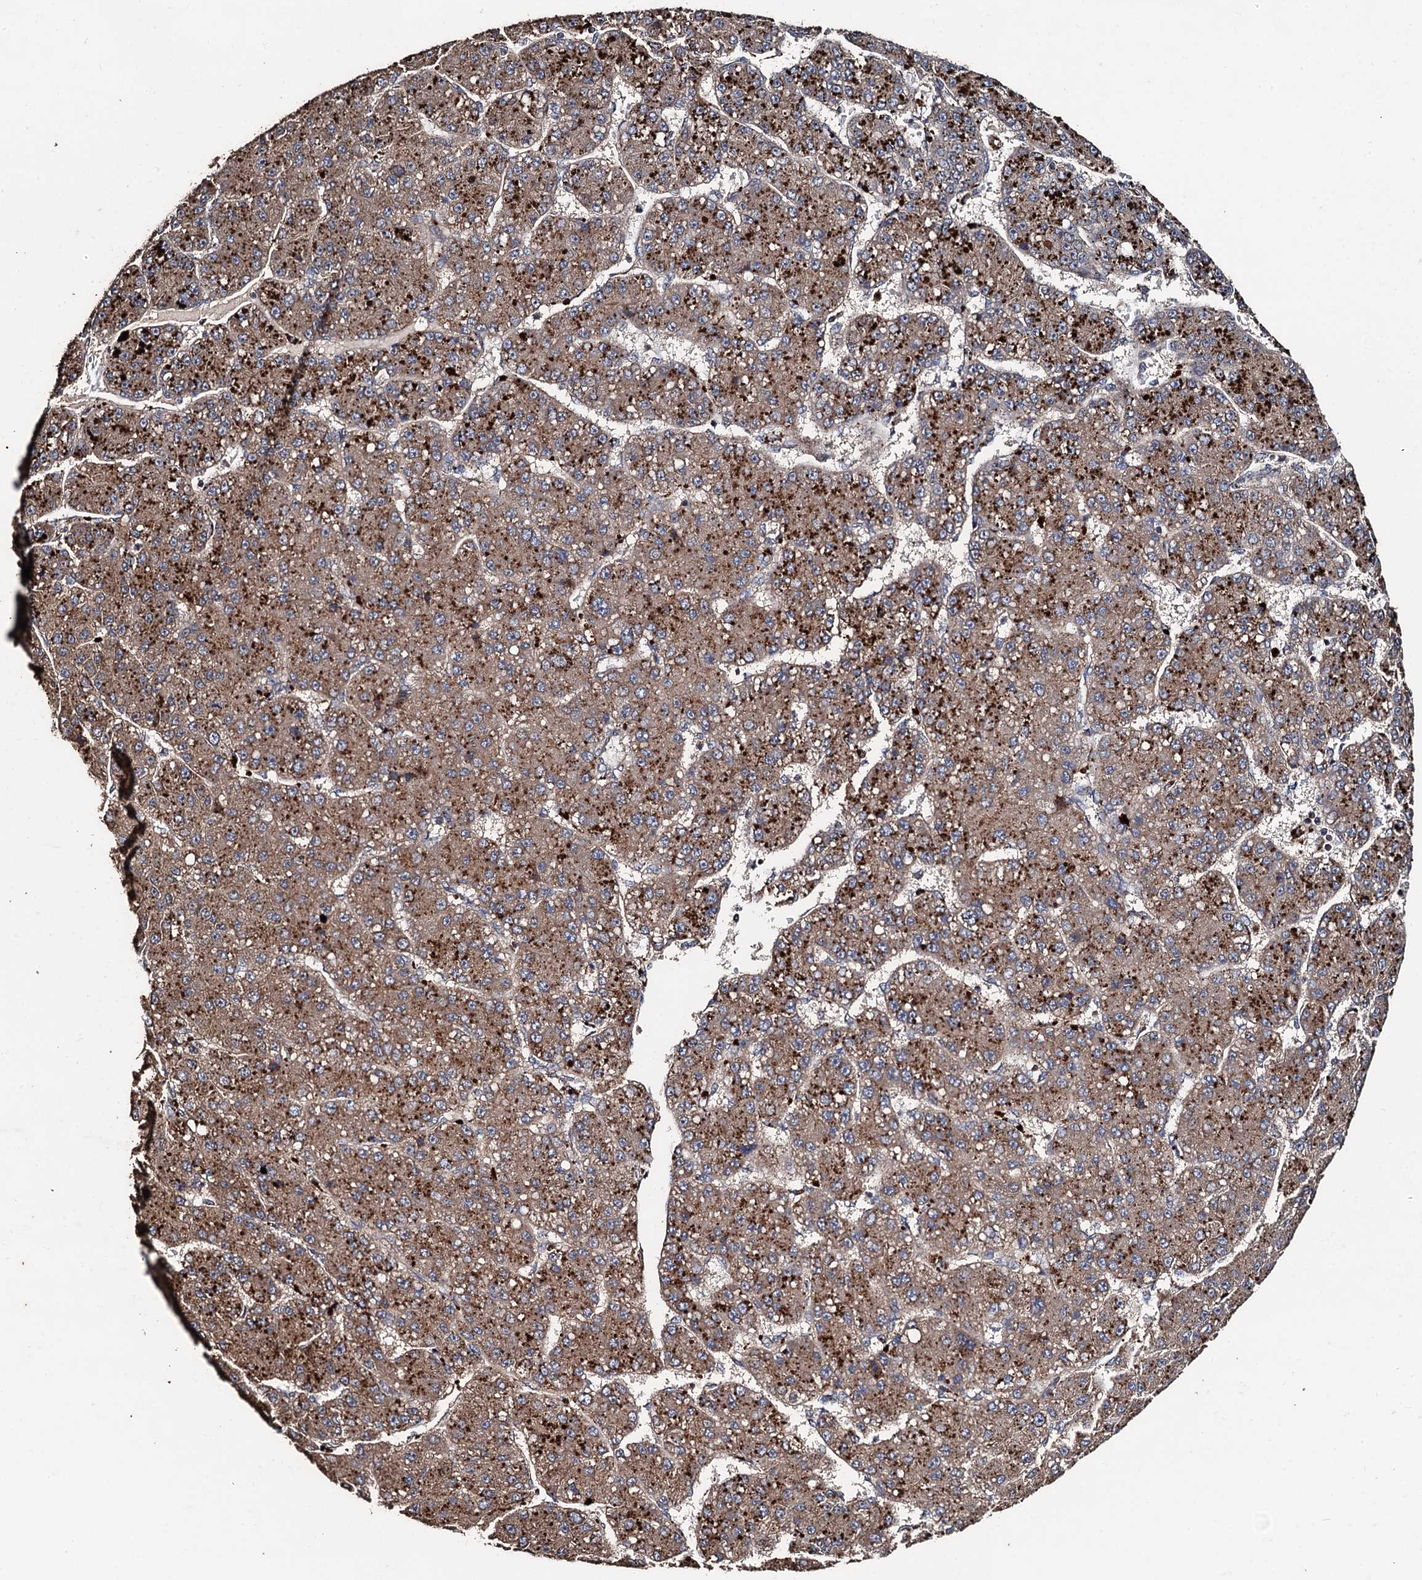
{"staining": {"intensity": "moderate", "quantity": ">75%", "location": "cytoplasmic/membranous"}, "tissue": "liver cancer", "cell_type": "Tumor cells", "image_type": "cancer", "snomed": [{"axis": "morphology", "description": "Carcinoma, Hepatocellular, NOS"}, {"axis": "topography", "description": "Liver"}], "caption": "Moderate cytoplasmic/membranous staining for a protein is appreciated in approximately >75% of tumor cells of liver hepatocellular carcinoma using IHC.", "gene": "PPTC7", "patient": {"sex": "male", "age": 67}}